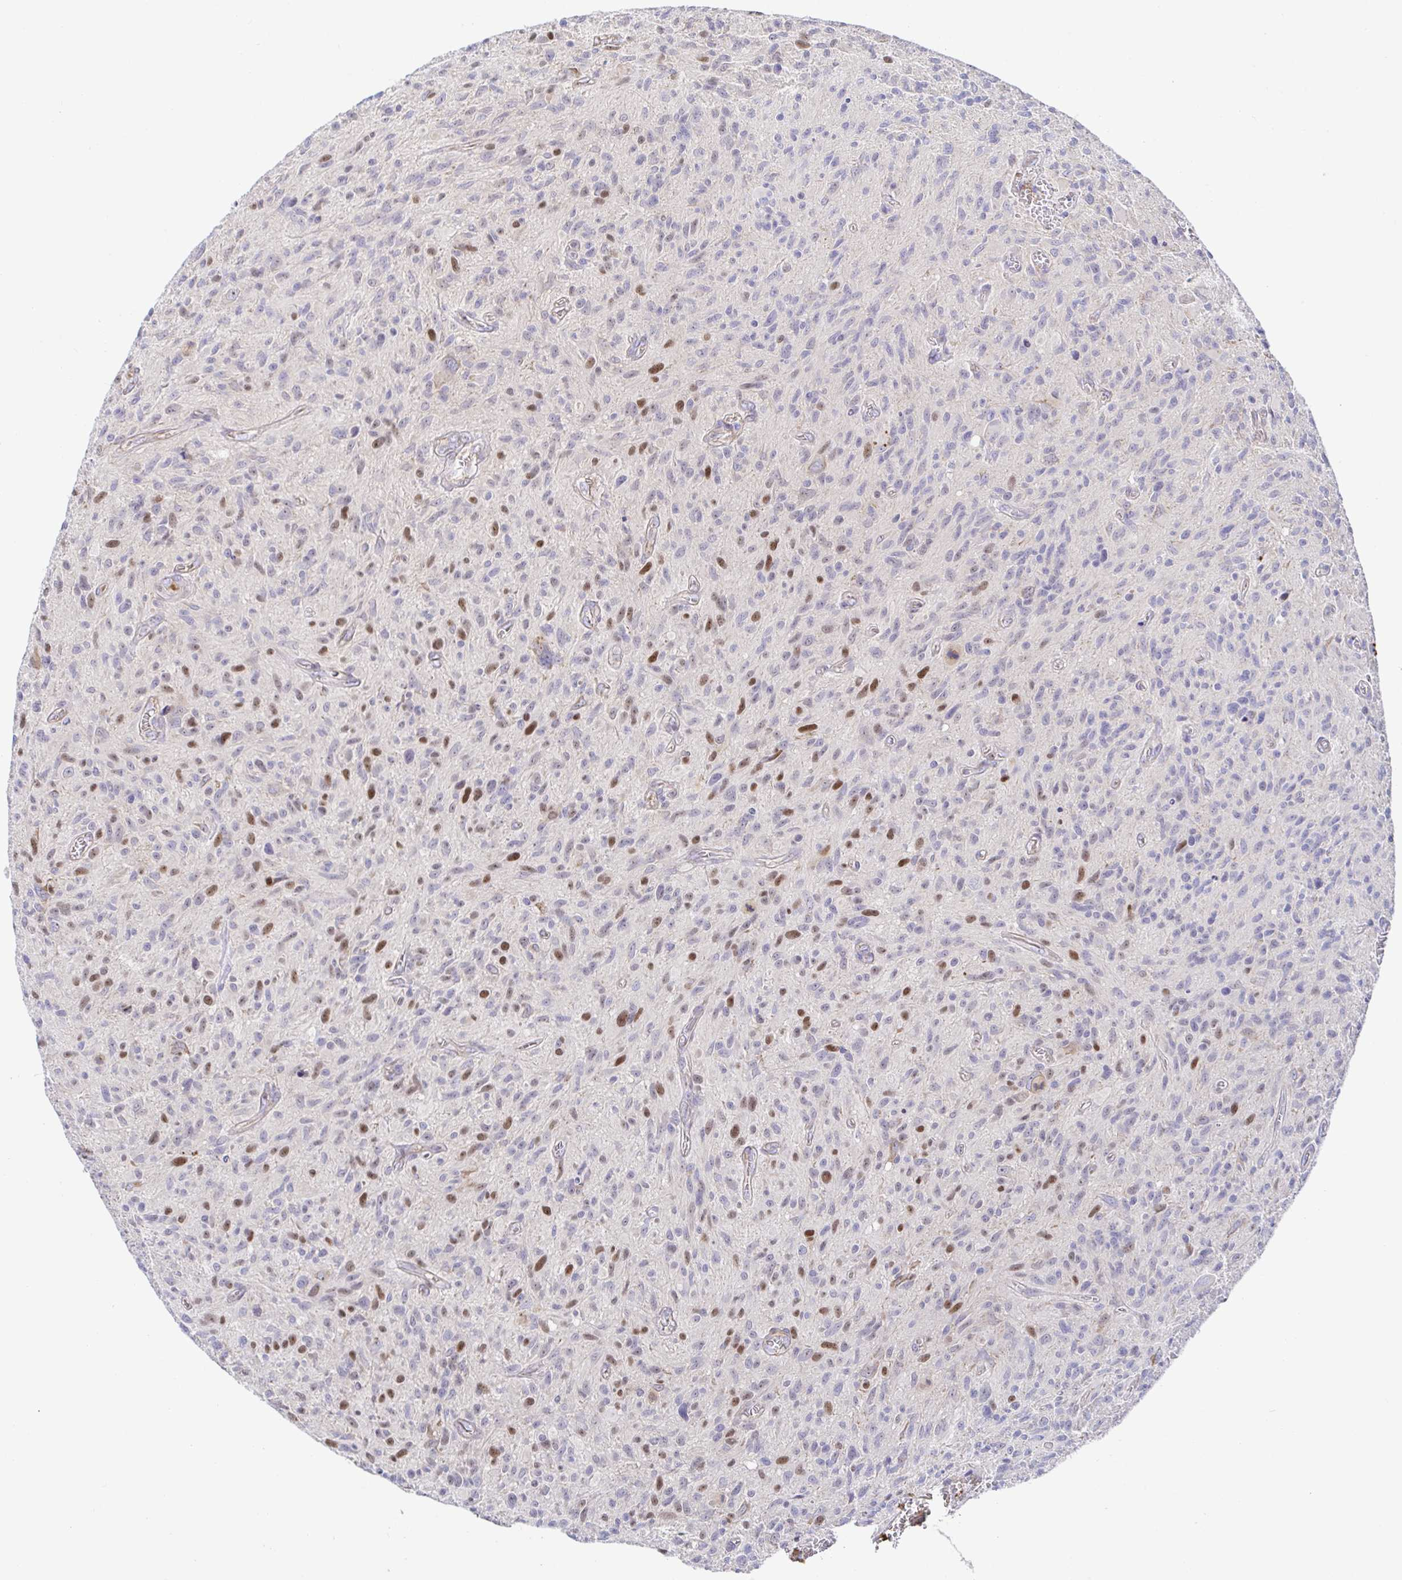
{"staining": {"intensity": "moderate", "quantity": "<25%", "location": "nuclear"}, "tissue": "glioma", "cell_type": "Tumor cells", "image_type": "cancer", "snomed": [{"axis": "morphology", "description": "Glioma, malignant, High grade"}, {"axis": "topography", "description": "Brain"}], "caption": "Glioma stained for a protein exhibits moderate nuclear positivity in tumor cells.", "gene": "TIMELESS", "patient": {"sex": "male", "age": 75}}